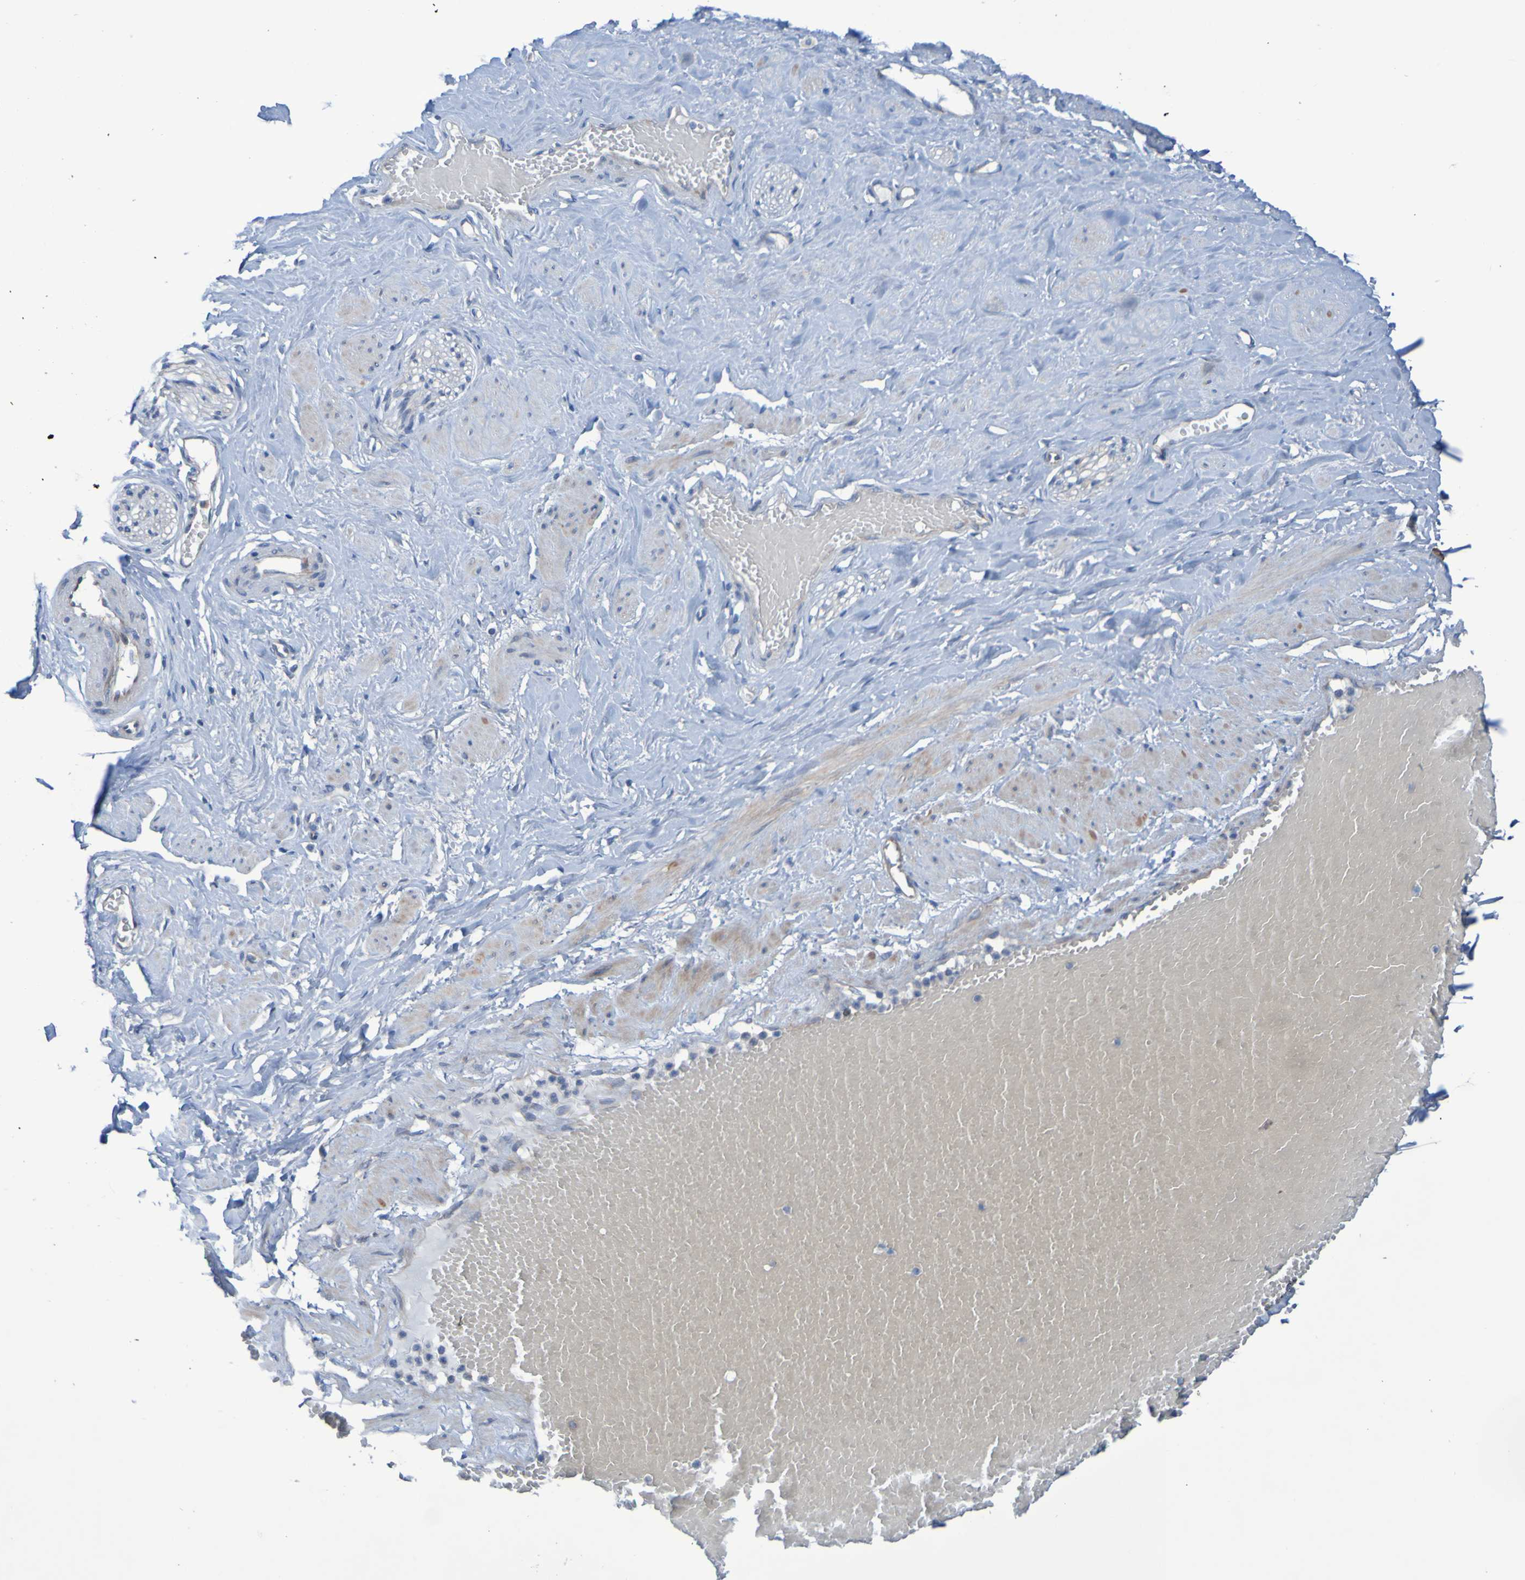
{"staining": {"intensity": "negative", "quantity": "none", "location": "none"}, "tissue": "adipose tissue", "cell_type": "Adipocytes", "image_type": "normal", "snomed": [{"axis": "morphology", "description": "Normal tissue, NOS"}, {"axis": "topography", "description": "Soft tissue"}, {"axis": "topography", "description": "Vascular tissue"}], "caption": "An IHC photomicrograph of unremarkable adipose tissue is shown. There is no staining in adipocytes of adipose tissue.", "gene": "NPRL3", "patient": {"sex": "female", "age": 35}}